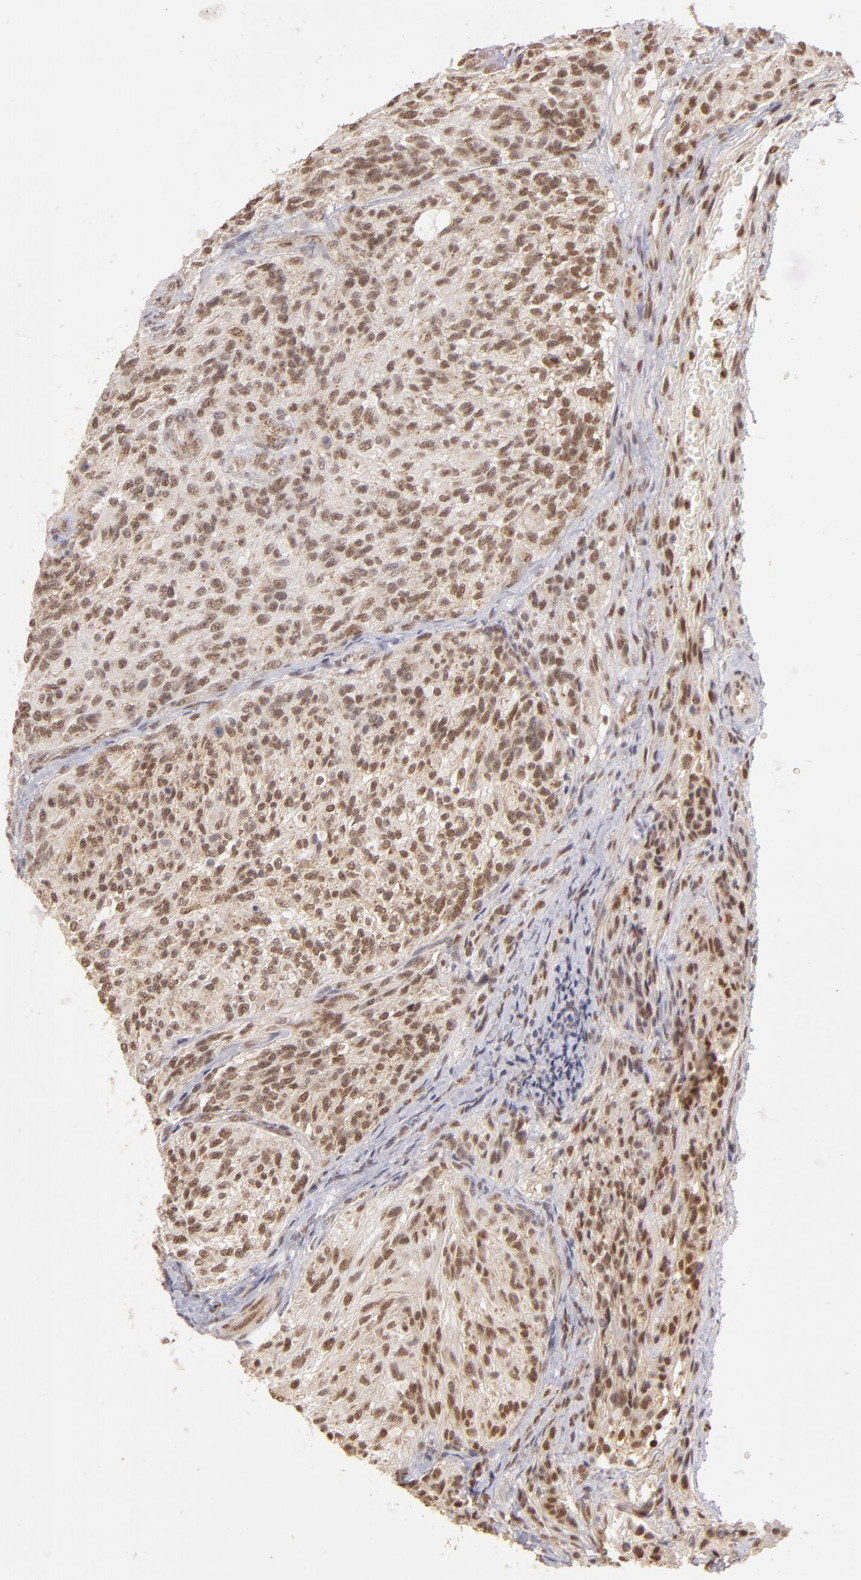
{"staining": {"intensity": "moderate", "quantity": ">75%", "location": "nuclear"}, "tissue": "glioma", "cell_type": "Tumor cells", "image_type": "cancer", "snomed": [{"axis": "morphology", "description": "Normal tissue, NOS"}, {"axis": "morphology", "description": "Glioma, malignant, High grade"}, {"axis": "topography", "description": "Cerebral cortex"}], "caption": "Immunohistochemistry photomicrograph of neoplastic tissue: human glioma stained using immunohistochemistry (IHC) demonstrates medium levels of moderate protein expression localized specifically in the nuclear of tumor cells, appearing as a nuclear brown color.", "gene": "NFE2", "patient": {"sex": "male", "age": 56}}